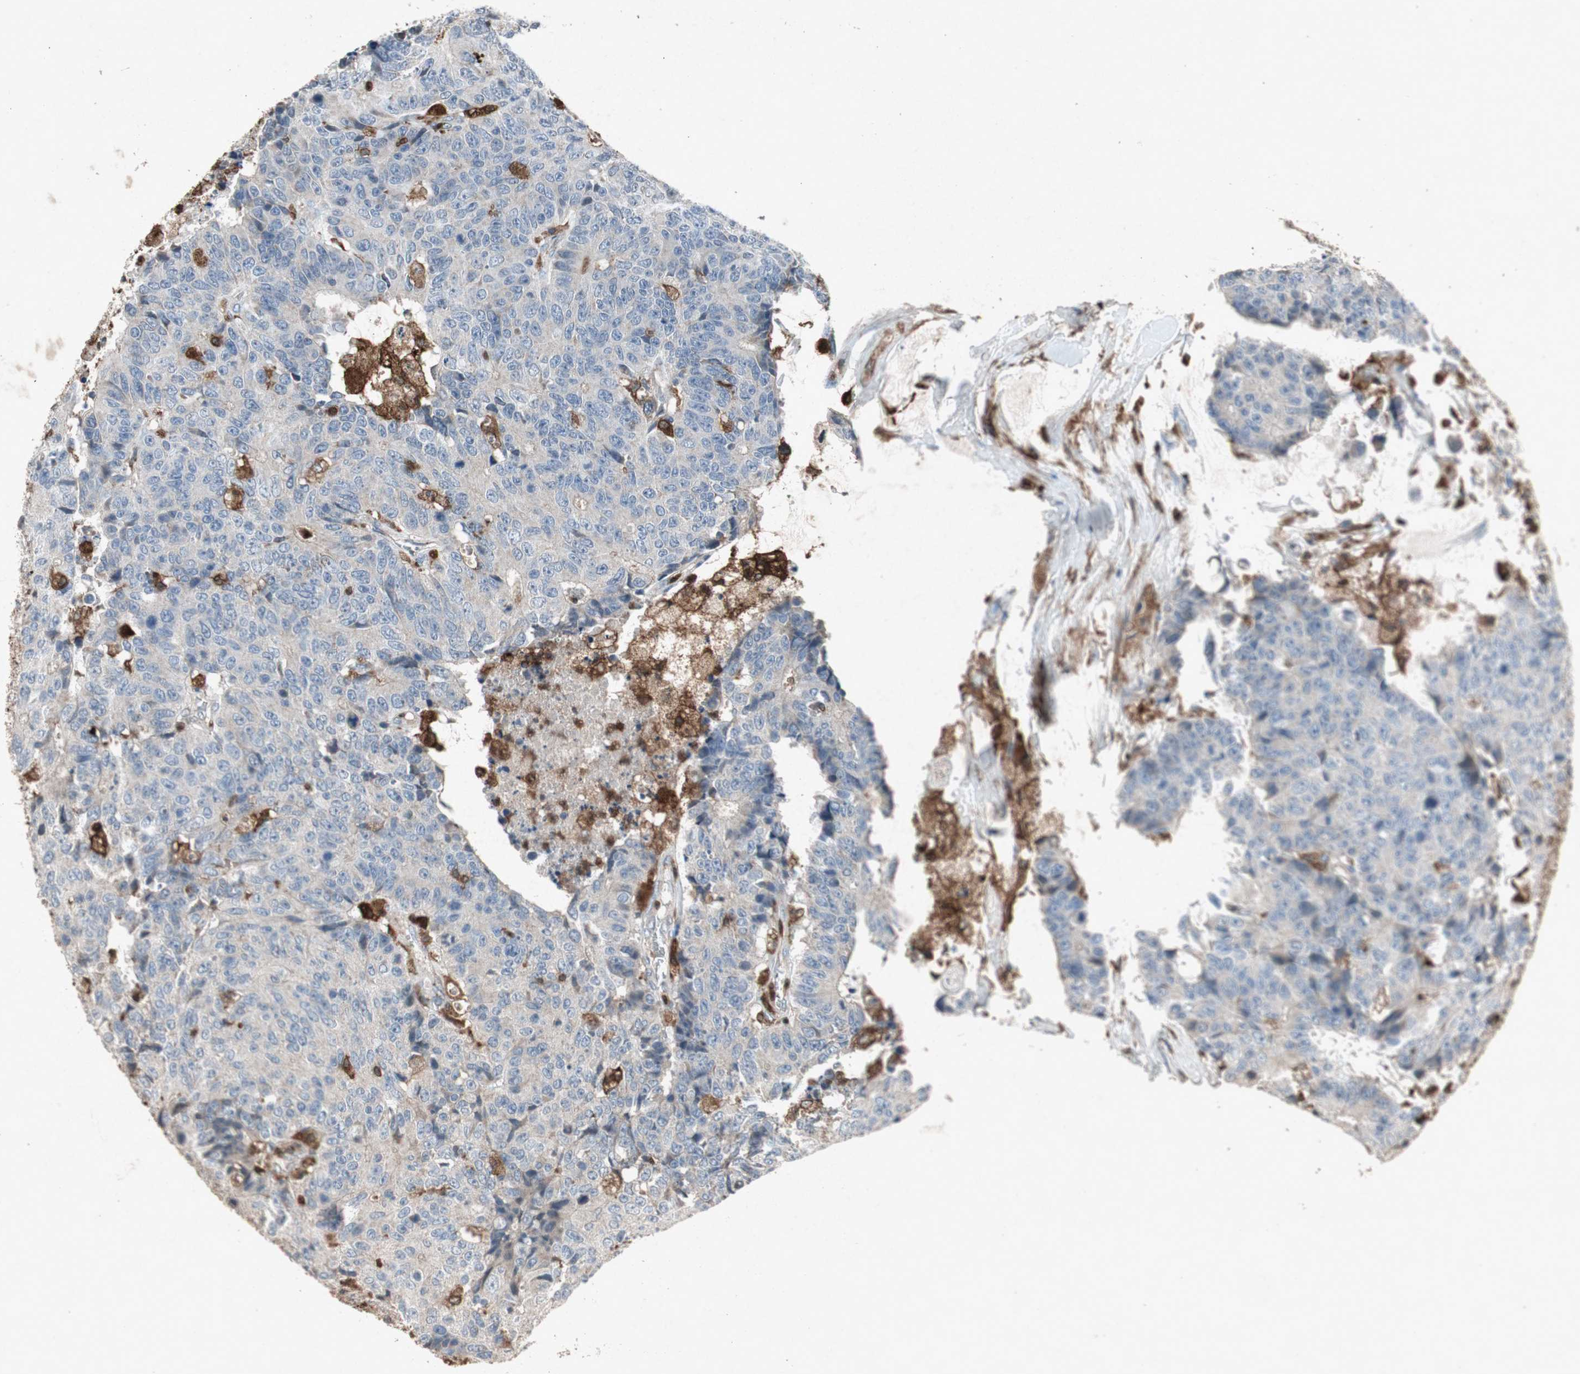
{"staining": {"intensity": "weak", "quantity": "25%-75%", "location": "cytoplasmic/membranous"}, "tissue": "colorectal cancer", "cell_type": "Tumor cells", "image_type": "cancer", "snomed": [{"axis": "morphology", "description": "Adenocarcinoma, NOS"}, {"axis": "topography", "description": "Colon"}], "caption": "A brown stain highlights weak cytoplasmic/membranous positivity of a protein in colorectal cancer (adenocarcinoma) tumor cells. (DAB IHC with brightfield microscopy, high magnification).", "gene": "TYROBP", "patient": {"sex": "female", "age": 86}}